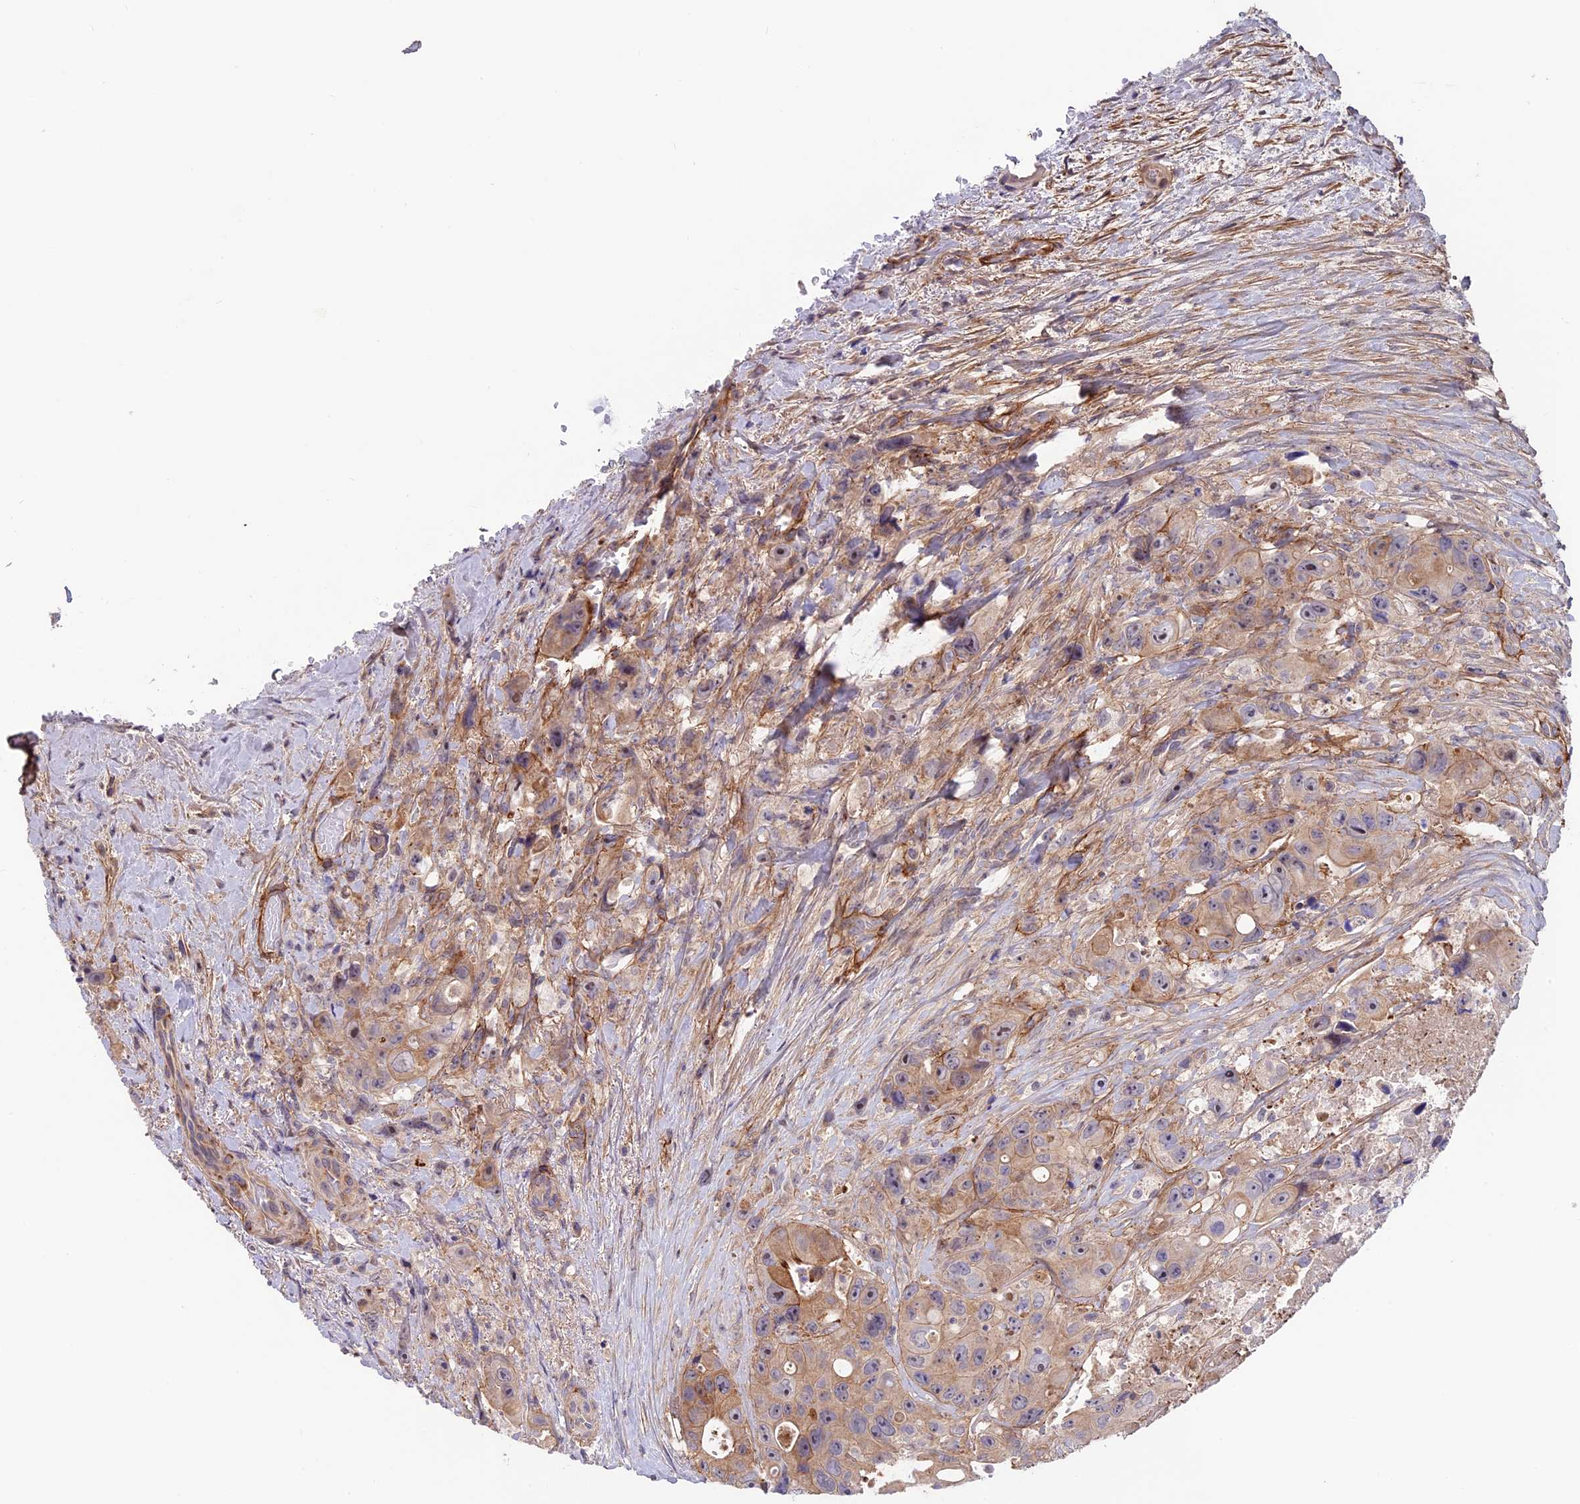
{"staining": {"intensity": "moderate", "quantity": ">75%", "location": "cytoplasmic/membranous"}, "tissue": "colorectal cancer", "cell_type": "Tumor cells", "image_type": "cancer", "snomed": [{"axis": "morphology", "description": "Adenocarcinoma, NOS"}, {"axis": "topography", "description": "Colon"}], "caption": "Human colorectal cancer (adenocarcinoma) stained with a protein marker displays moderate staining in tumor cells.", "gene": "COL4A3", "patient": {"sex": "female", "age": 46}}